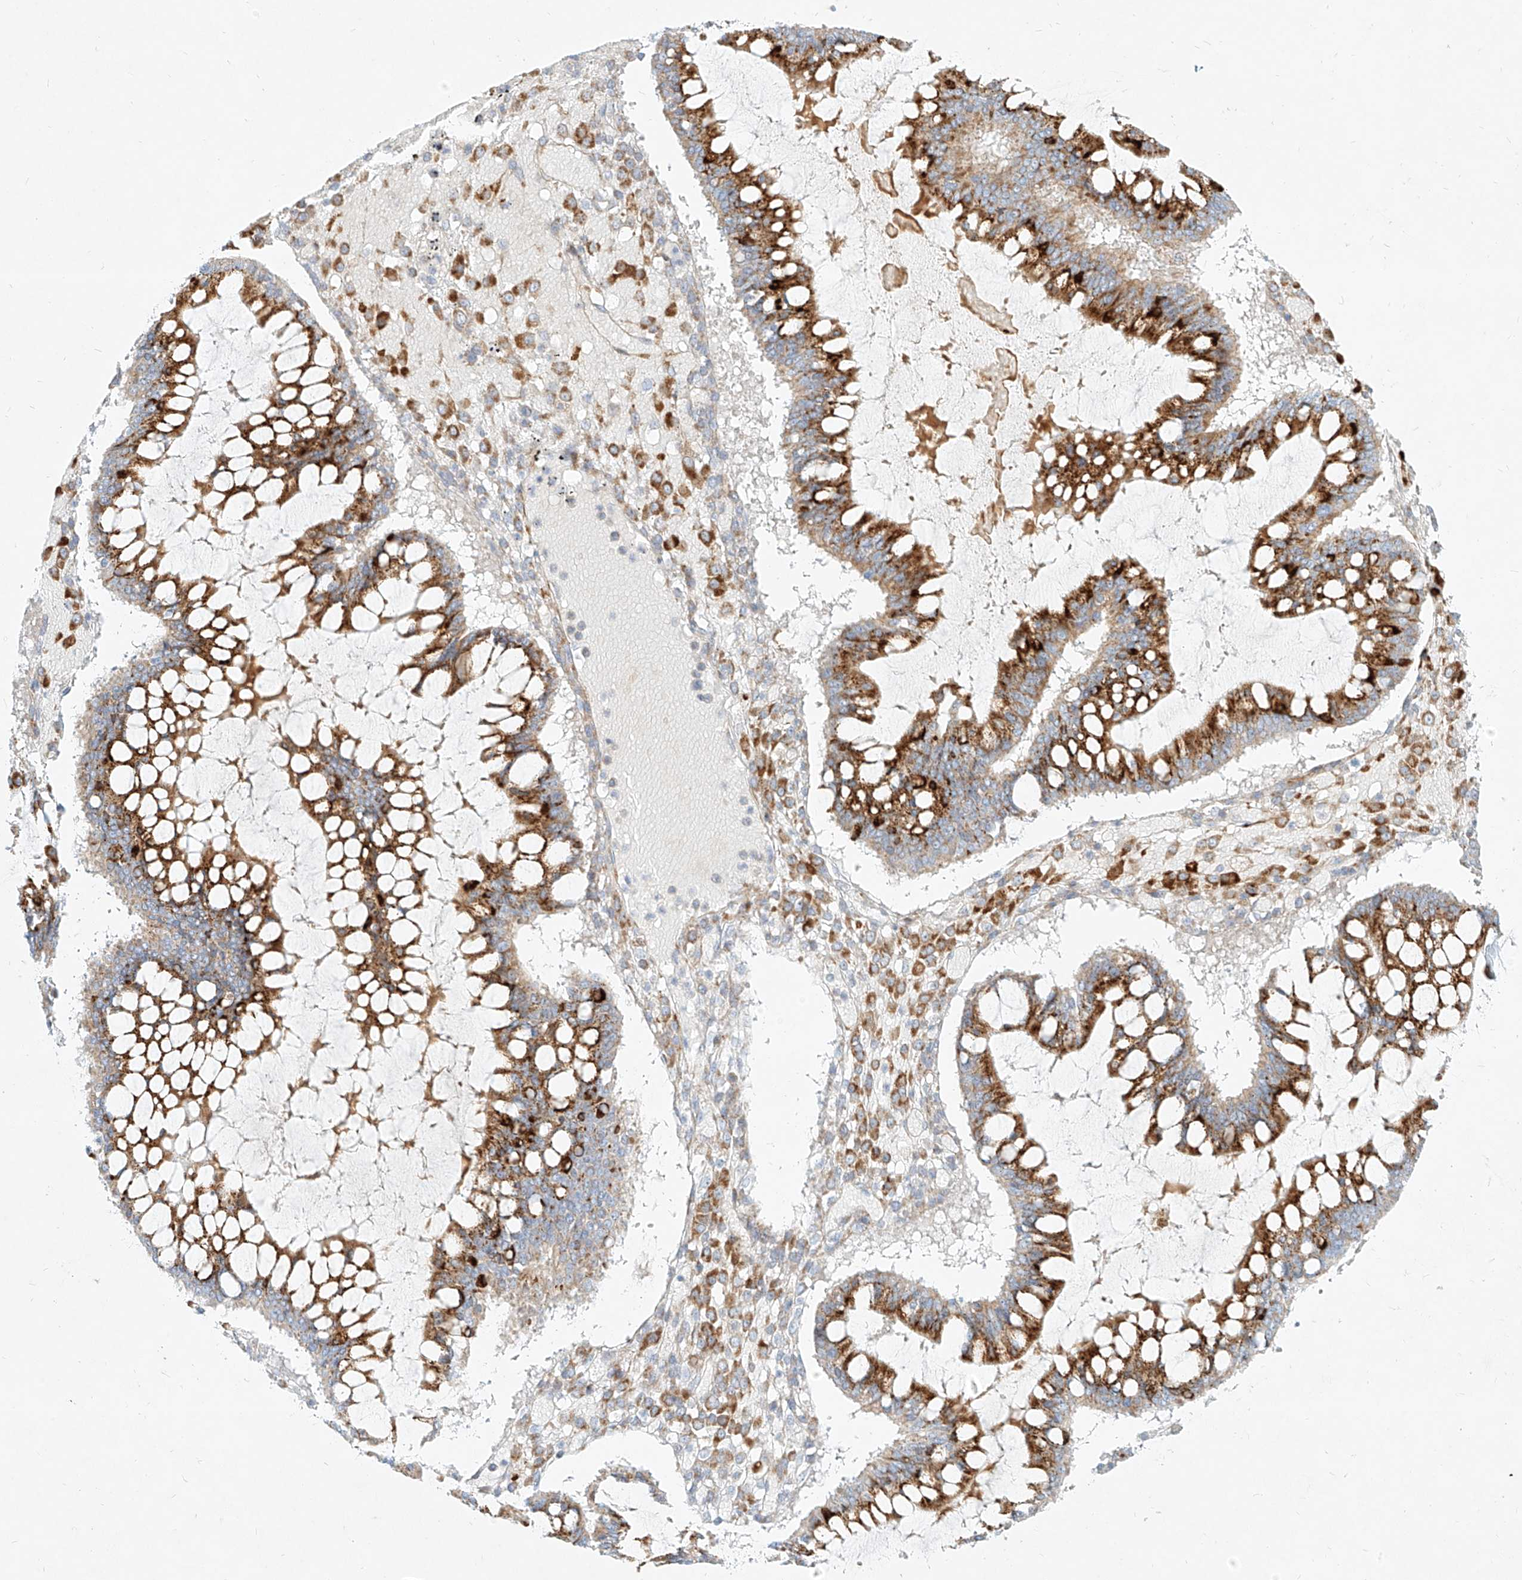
{"staining": {"intensity": "strong", "quantity": ">75%", "location": "cytoplasmic/membranous"}, "tissue": "ovarian cancer", "cell_type": "Tumor cells", "image_type": "cancer", "snomed": [{"axis": "morphology", "description": "Cystadenocarcinoma, mucinous, NOS"}, {"axis": "topography", "description": "Ovary"}], "caption": "The photomicrograph demonstrates a brown stain indicating the presence of a protein in the cytoplasmic/membranous of tumor cells in ovarian mucinous cystadenocarcinoma.", "gene": "MTX2", "patient": {"sex": "female", "age": 73}}